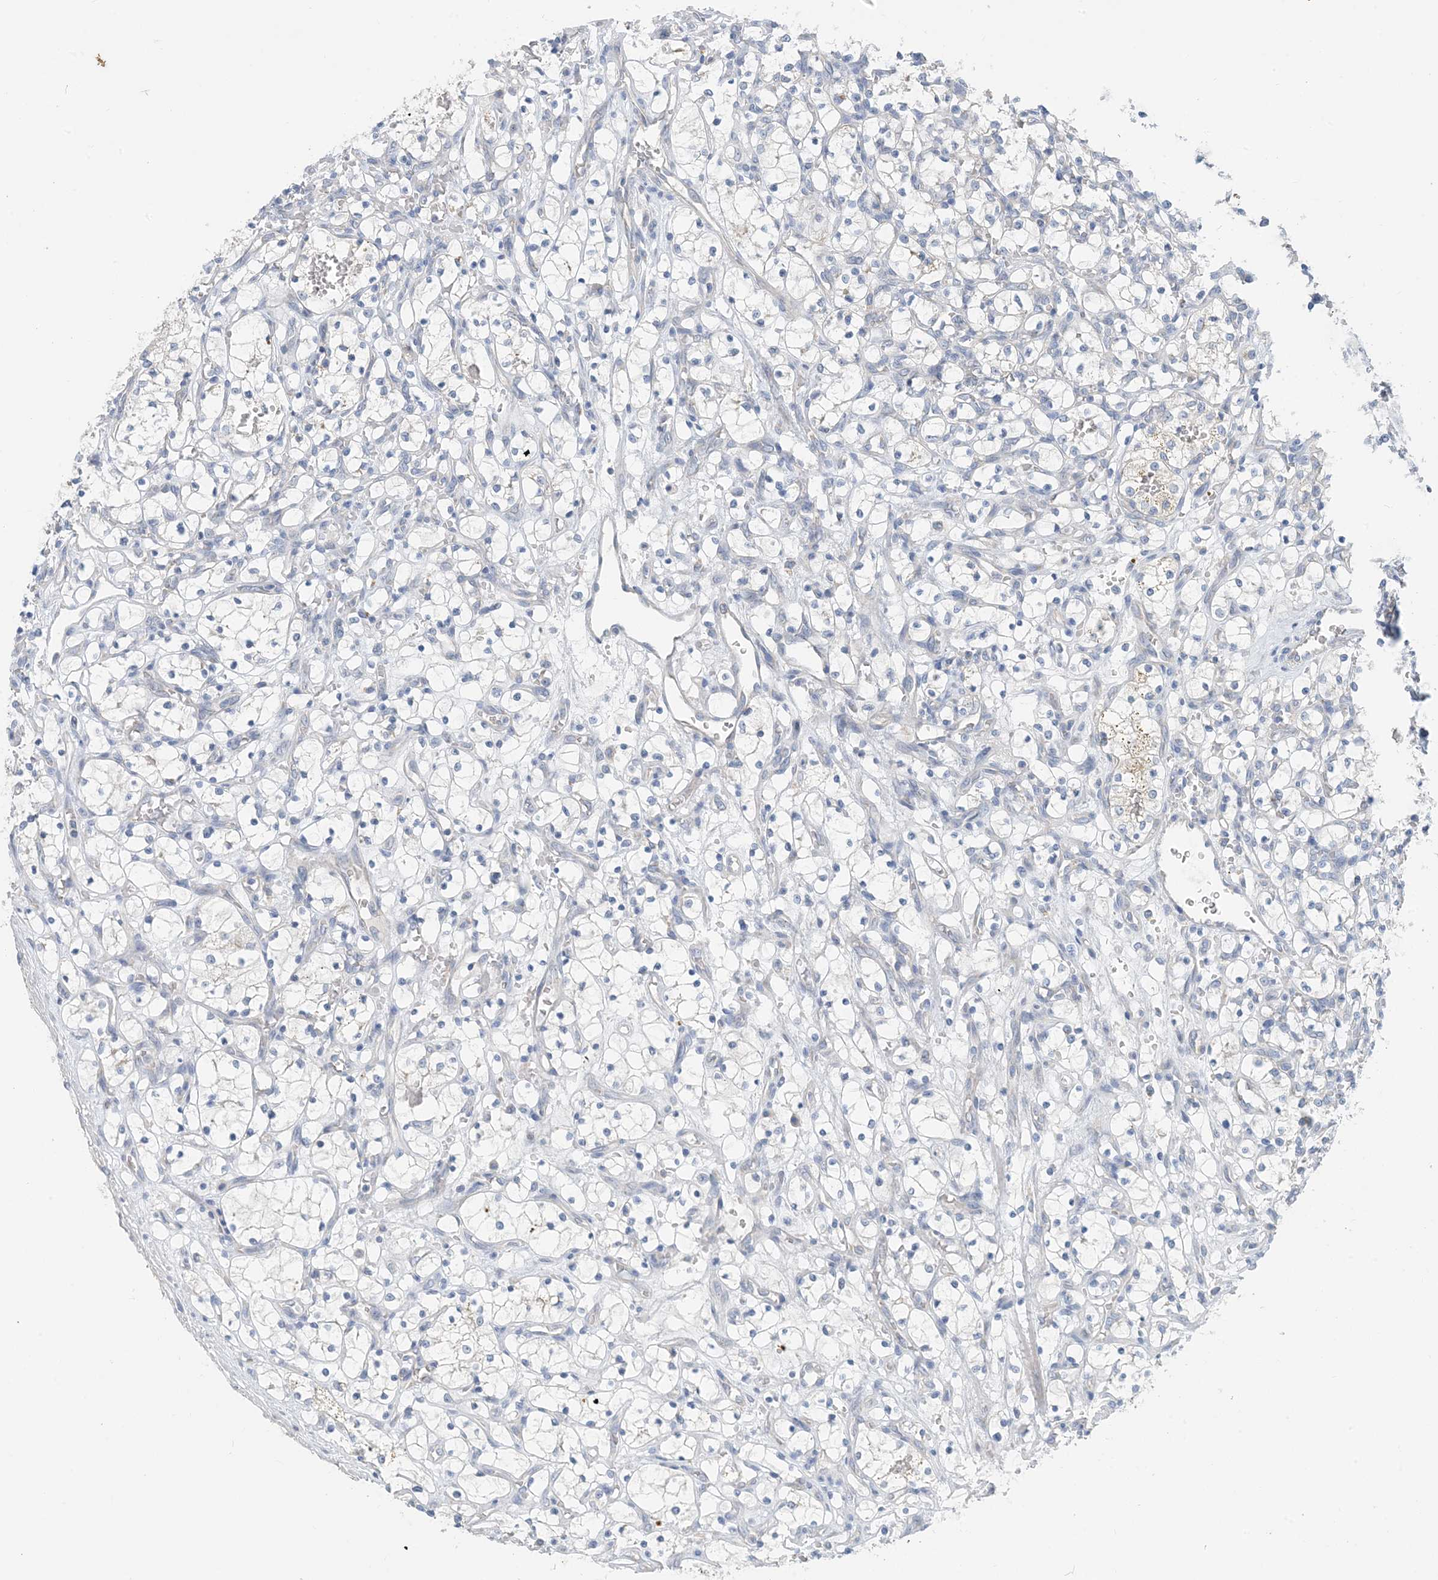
{"staining": {"intensity": "negative", "quantity": "none", "location": "none"}, "tissue": "renal cancer", "cell_type": "Tumor cells", "image_type": "cancer", "snomed": [{"axis": "morphology", "description": "Adenocarcinoma, NOS"}, {"axis": "topography", "description": "Kidney"}], "caption": "This is an immunohistochemistry (IHC) histopathology image of human renal cancer (adenocarcinoma). There is no positivity in tumor cells.", "gene": "ZCCHC18", "patient": {"sex": "female", "age": 69}}